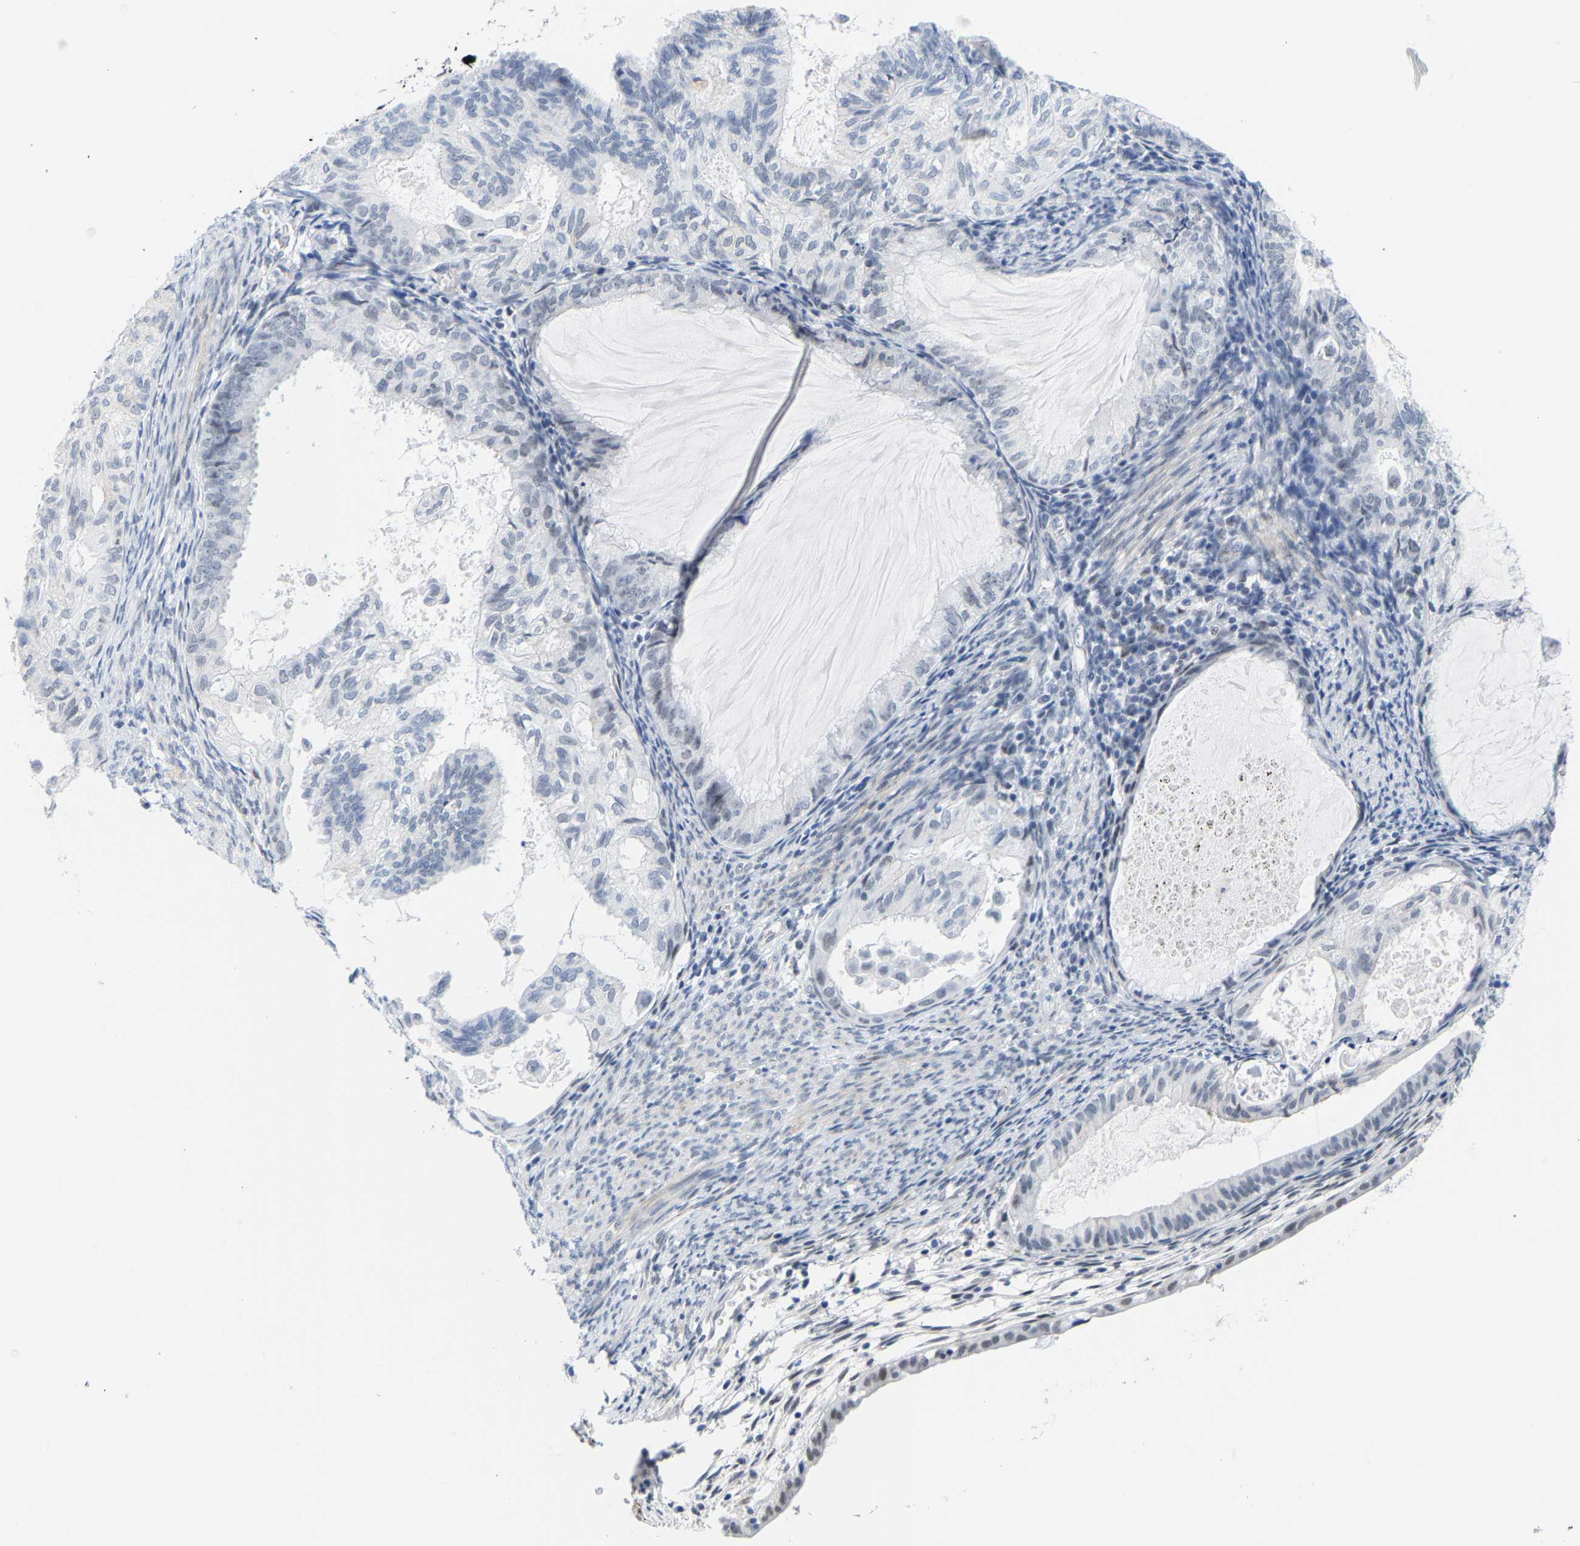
{"staining": {"intensity": "negative", "quantity": "none", "location": "none"}, "tissue": "cervical cancer", "cell_type": "Tumor cells", "image_type": "cancer", "snomed": [{"axis": "morphology", "description": "Normal tissue, NOS"}, {"axis": "morphology", "description": "Adenocarcinoma, NOS"}, {"axis": "topography", "description": "Cervix"}, {"axis": "topography", "description": "Endometrium"}], "caption": "Immunohistochemical staining of human cervical cancer (adenocarcinoma) demonstrates no significant expression in tumor cells. (DAB (3,3'-diaminobenzidine) immunohistochemistry with hematoxylin counter stain).", "gene": "FAM180A", "patient": {"sex": "female", "age": 86}}